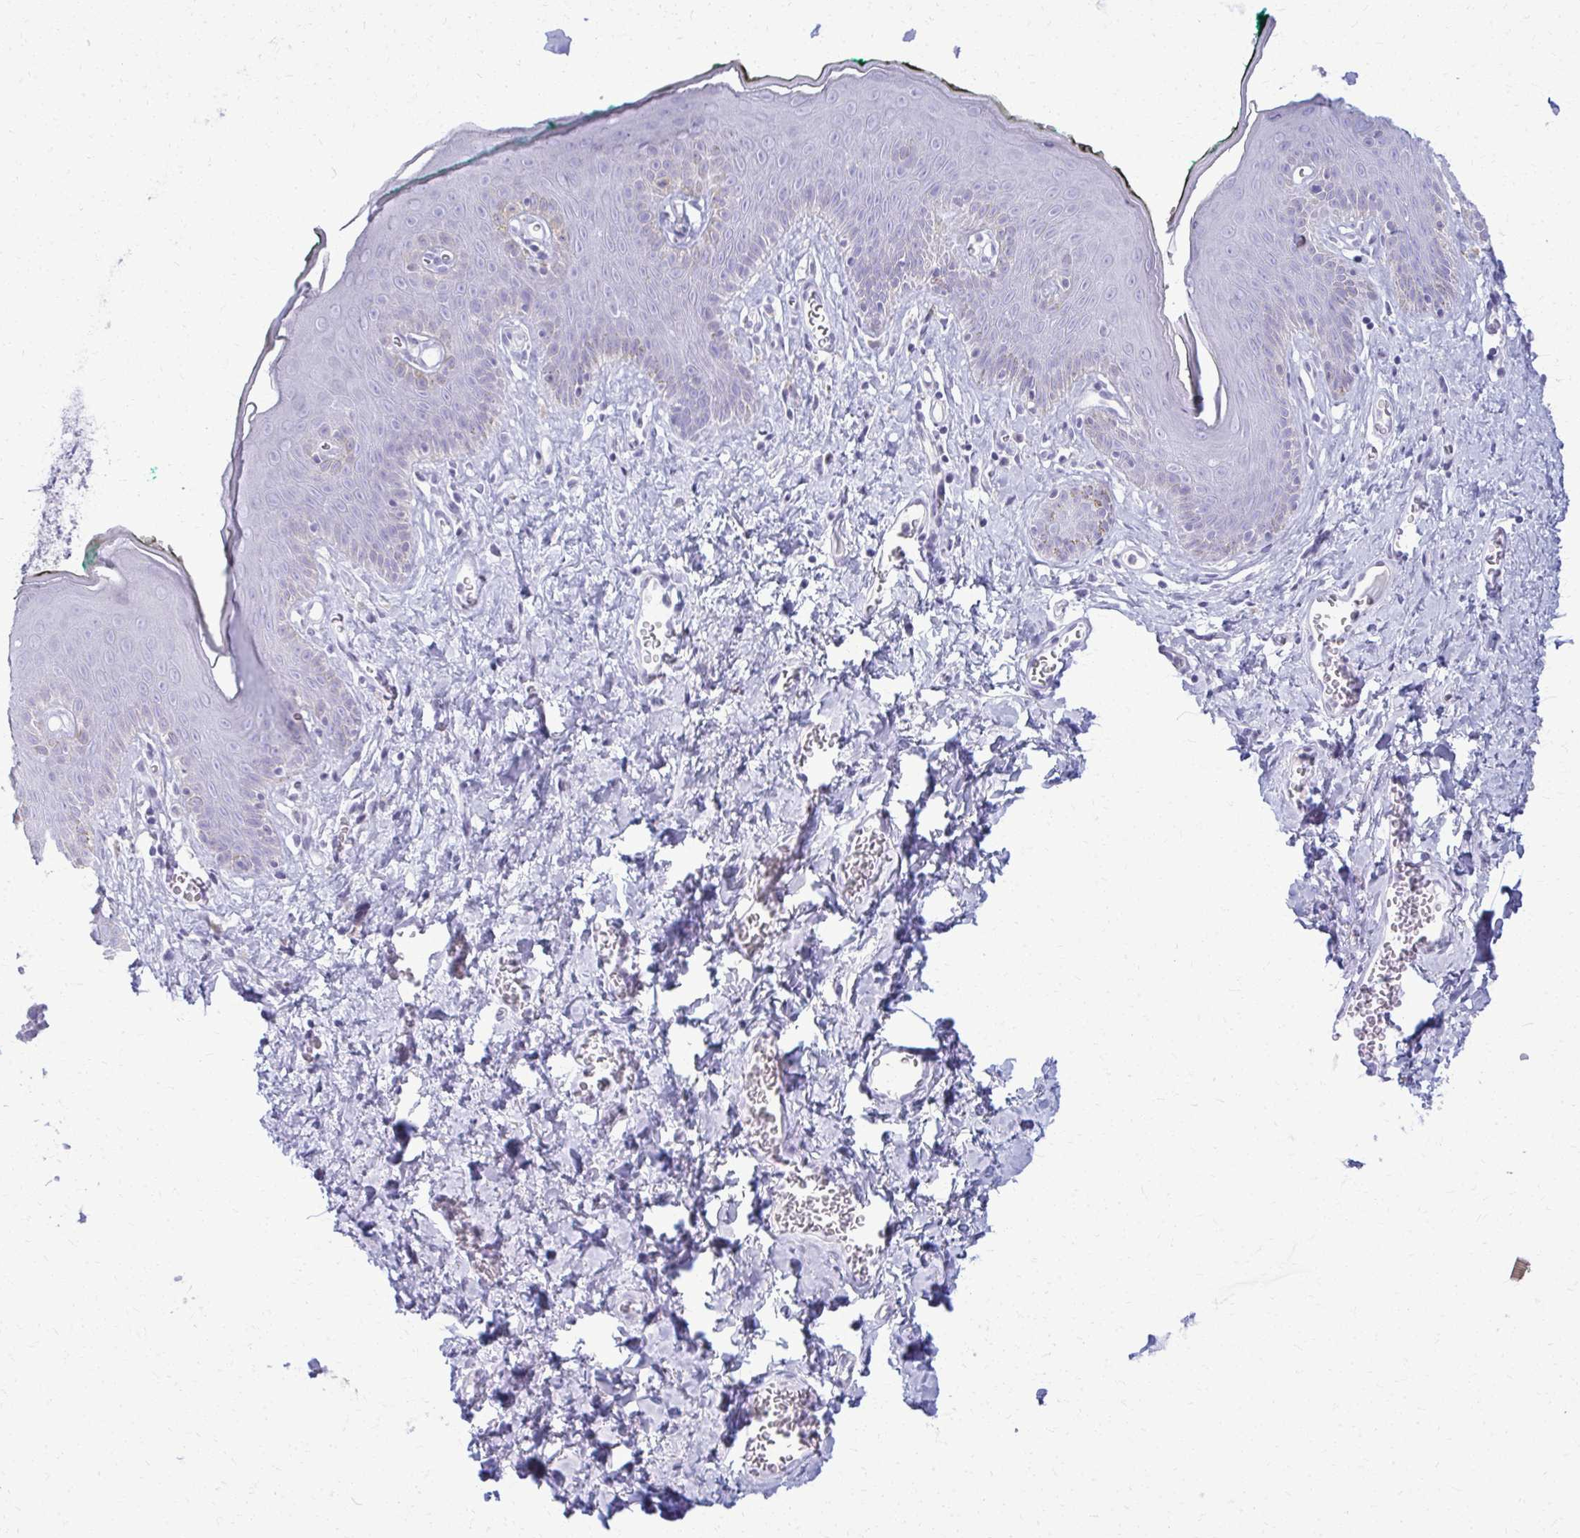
{"staining": {"intensity": "negative", "quantity": "none", "location": "none"}, "tissue": "skin", "cell_type": "Epidermal cells", "image_type": "normal", "snomed": [{"axis": "morphology", "description": "Normal tissue, NOS"}, {"axis": "topography", "description": "Vulva"}, {"axis": "topography", "description": "Peripheral nerve tissue"}], "caption": "The image reveals no staining of epidermal cells in normal skin.", "gene": "ACSM2A", "patient": {"sex": "female", "age": 66}}